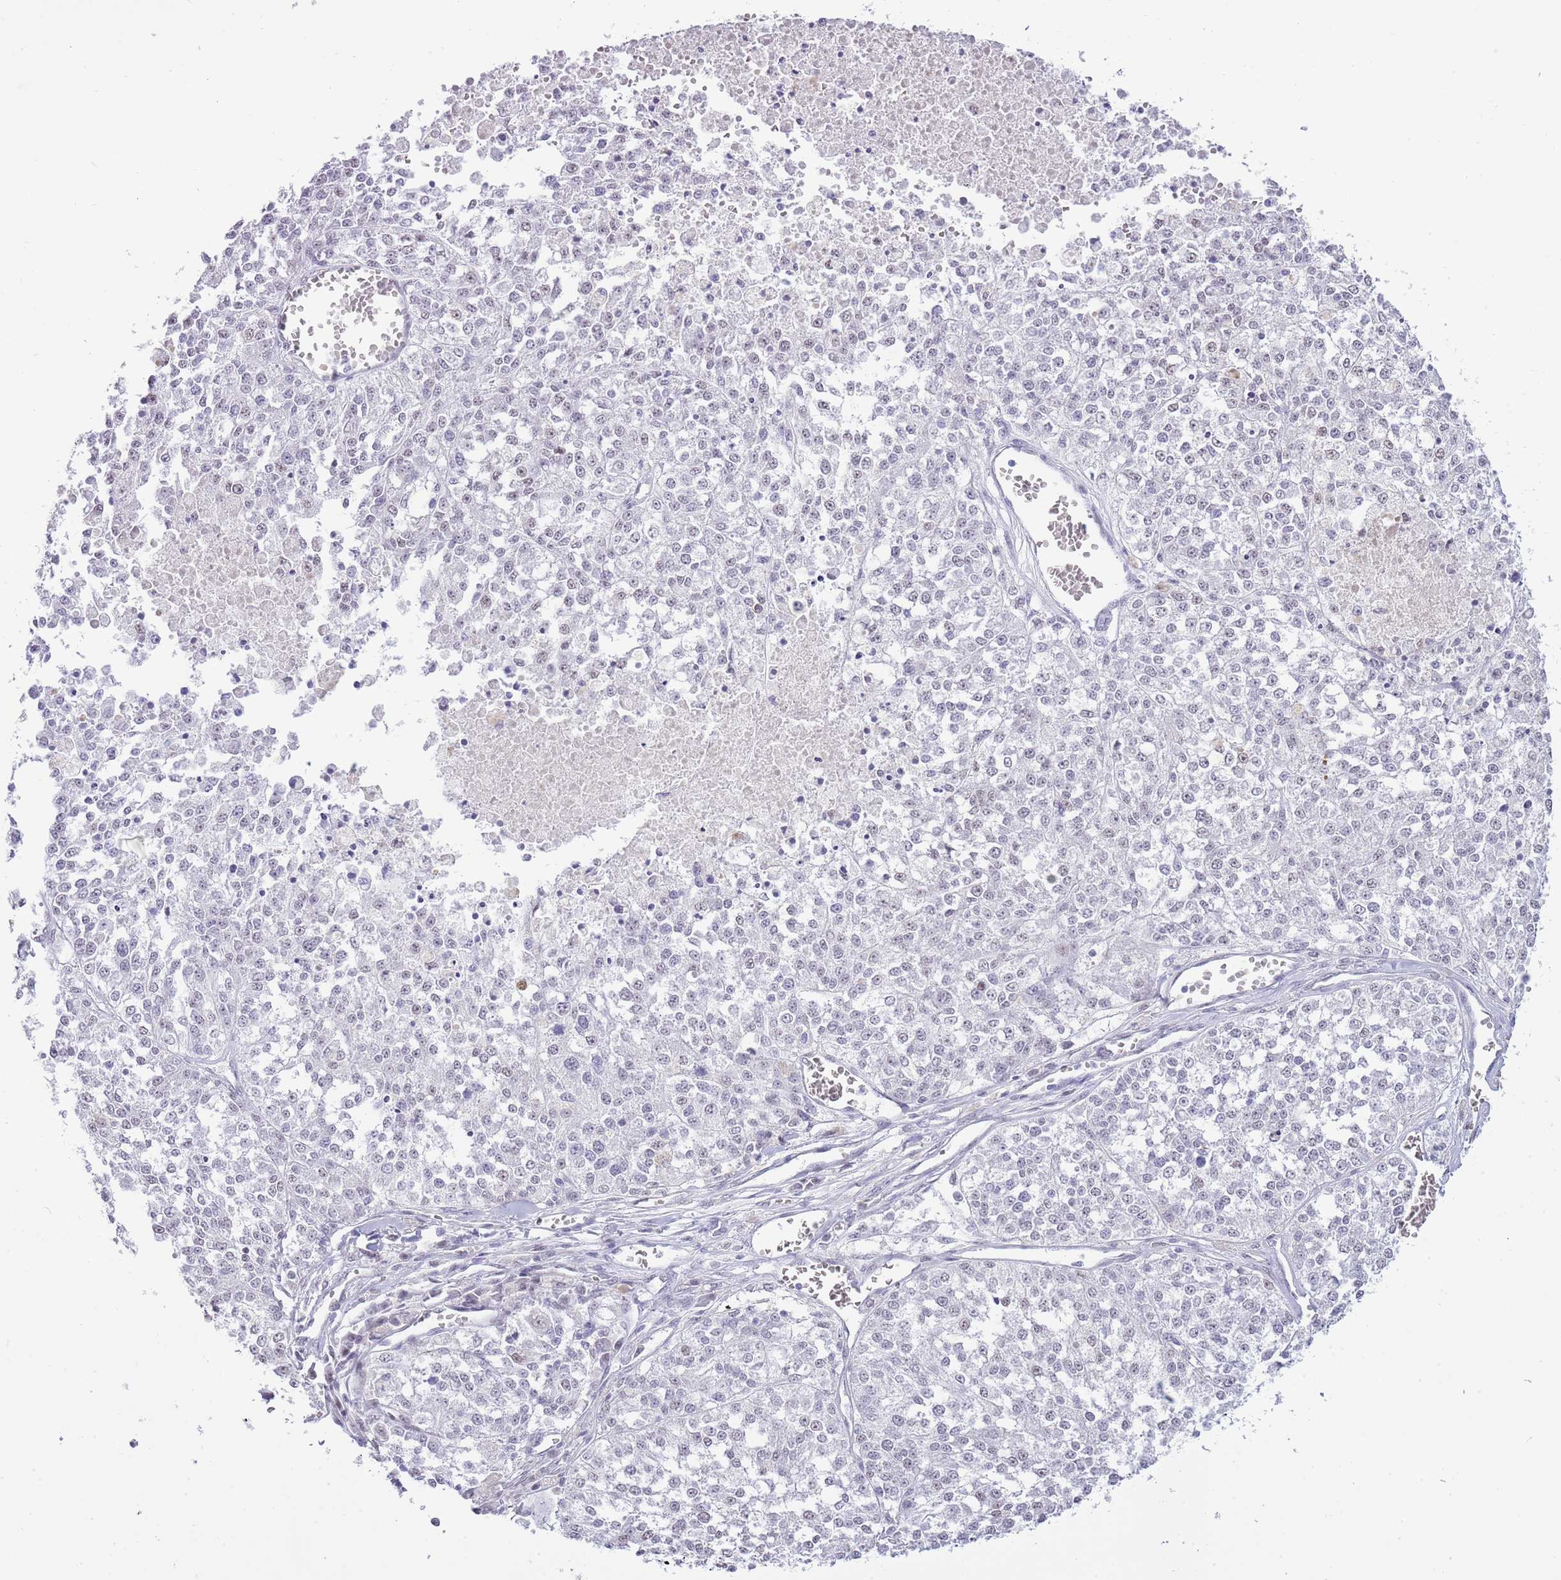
{"staining": {"intensity": "negative", "quantity": "none", "location": "none"}, "tissue": "melanoma", "cell_type": "Tumor cells", "image_type": "cancer", "snomed": [{"axis": "morphology", "description": "Malignant melanoma, NOS"}, {"axis": "topography", "description": "Skin"}], "caption": "Micrograph shows no significant protein staining in tumor cells of malignant melanoma.", "gene": "PPP1R17", "patient": {"sex": "female", "age": 64}}